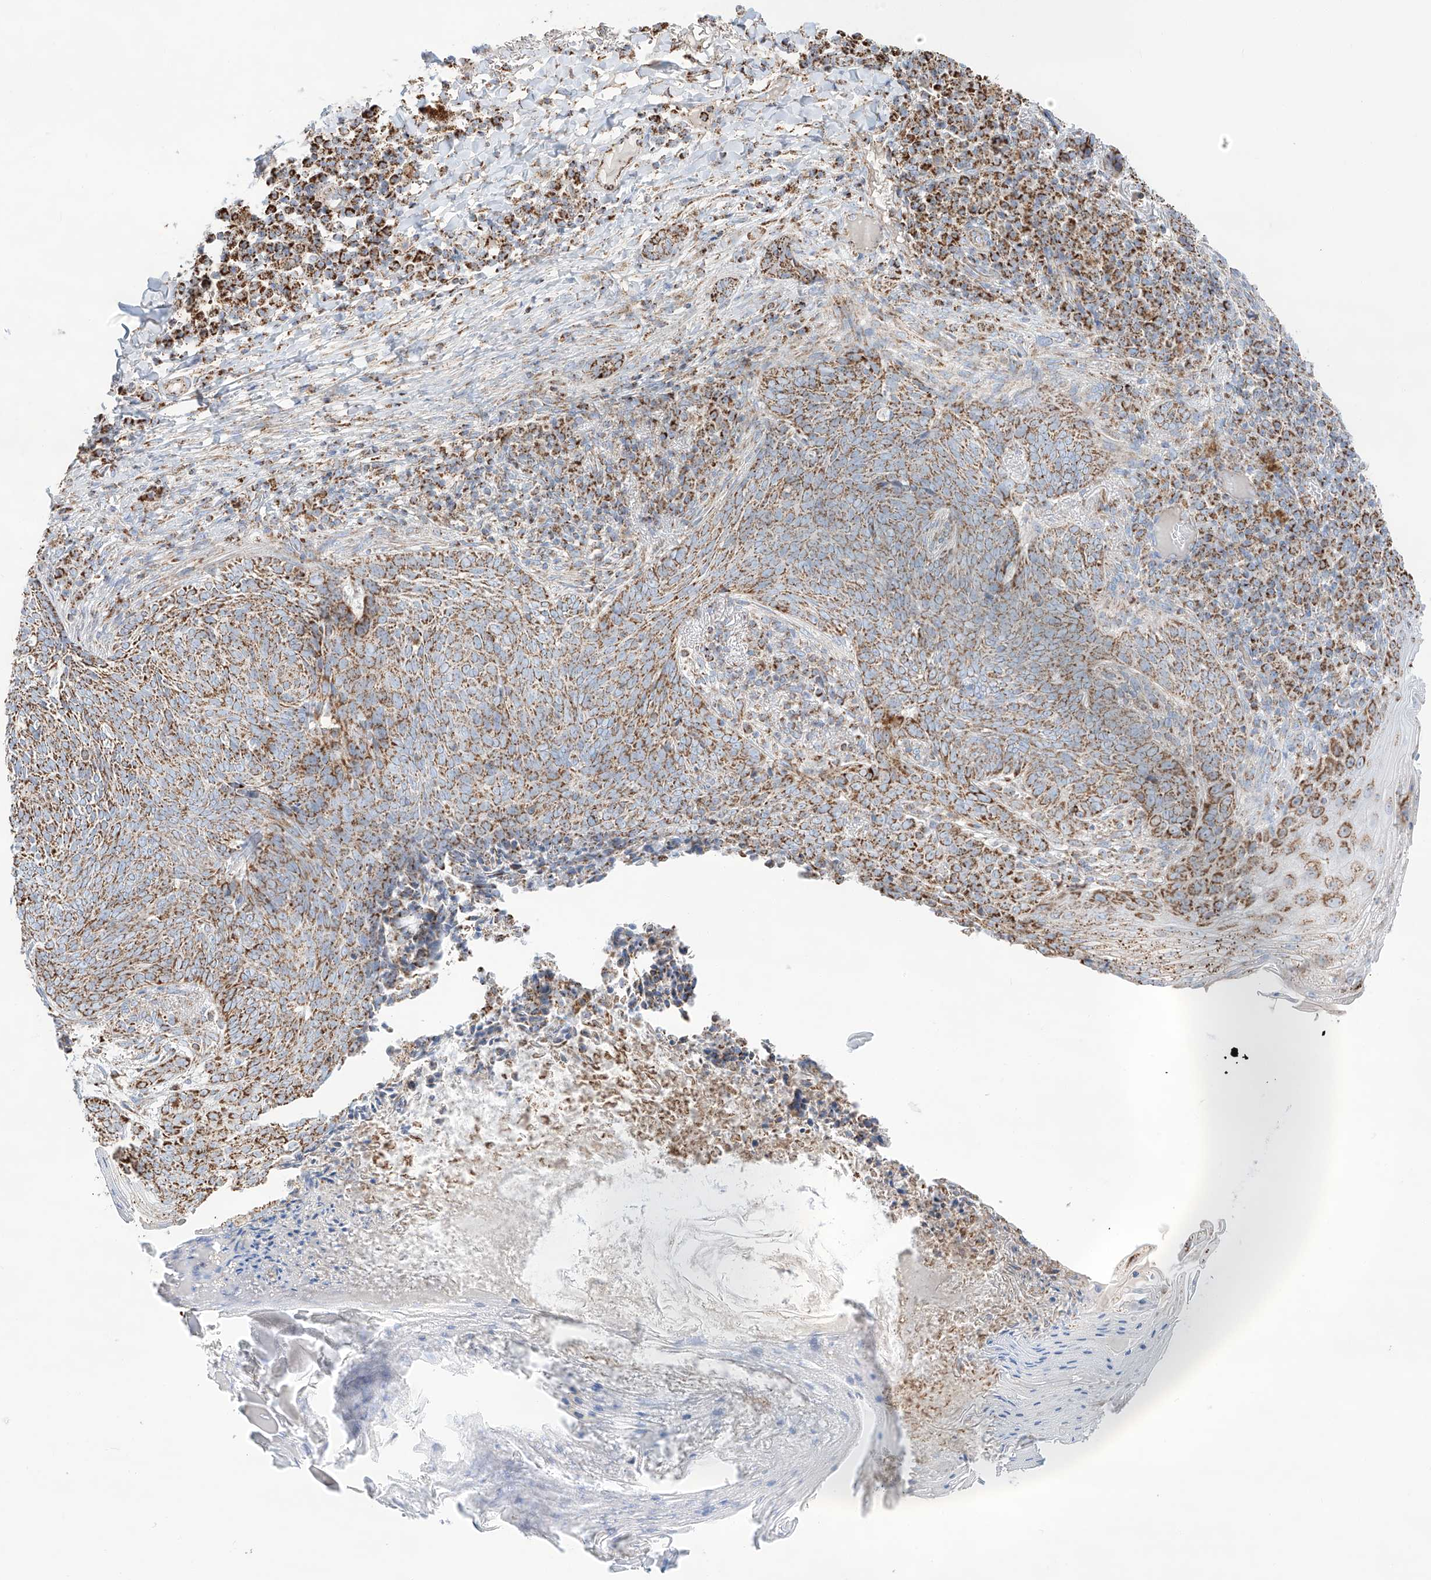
{"staining": {"intensity": "moderate", "quantity": ">75%", "location": "cytoplasmic/membranous"}, "tissue": "skin cancer", "cell_type": "Tumor cells", "image_type": "cancer", "snomed": [{"axis": "morphology", "description": "Basal cell carcinoma"}, {"axis": "topography", "description": "Skin"}], "caption": "Immunohistochemical staining of basal cell carcinoma (skin) displays medium levels of moderate cytoplasmic/membranous positivity in about >75% of tumor cells.", "gene": "TTC27", "patient": {"sex": "male", "age": 85}}